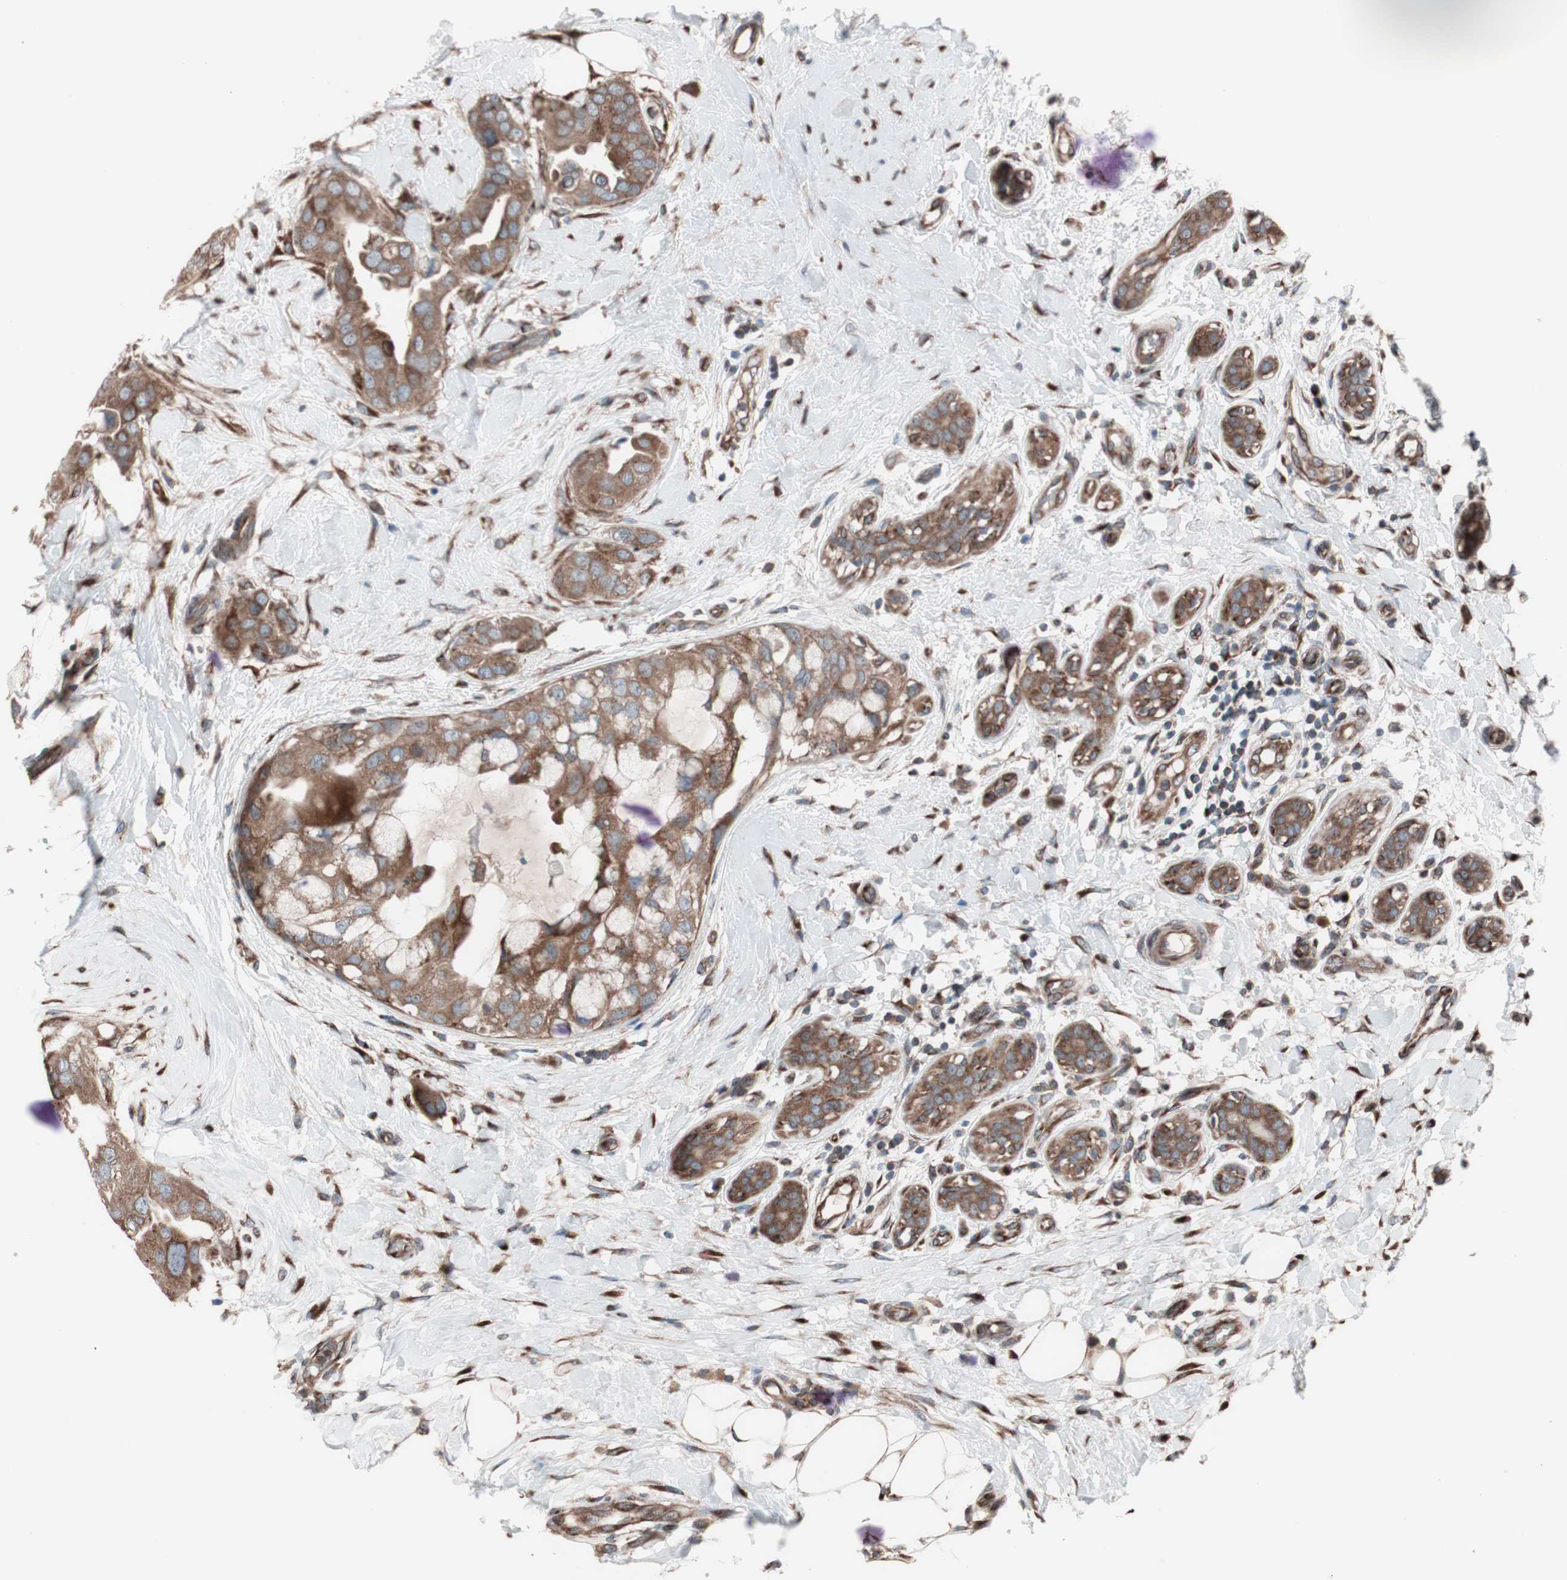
{"staining": {"intensity": "moderate", "quantity": ">75%", "location": "cytoplasmic/membranous"}, "tissue": "breast cancer", "cell_type": "Tumor cells", "image_type": "cancer", "snomed": [{"axis": "morphology", "description": "Duct carcinoma"}, {"axis": "topography", "description": "Breast"}], "caption": "Immunohistochemical staining of human breast cancer (invasive ductal carcinoma) displays medium levels of moderate cytoplasmic/membranous positivity in approximately >75% of tumor cells.", "gene": "SEC31A", "patient": {"sex": "female", "age": 40}}